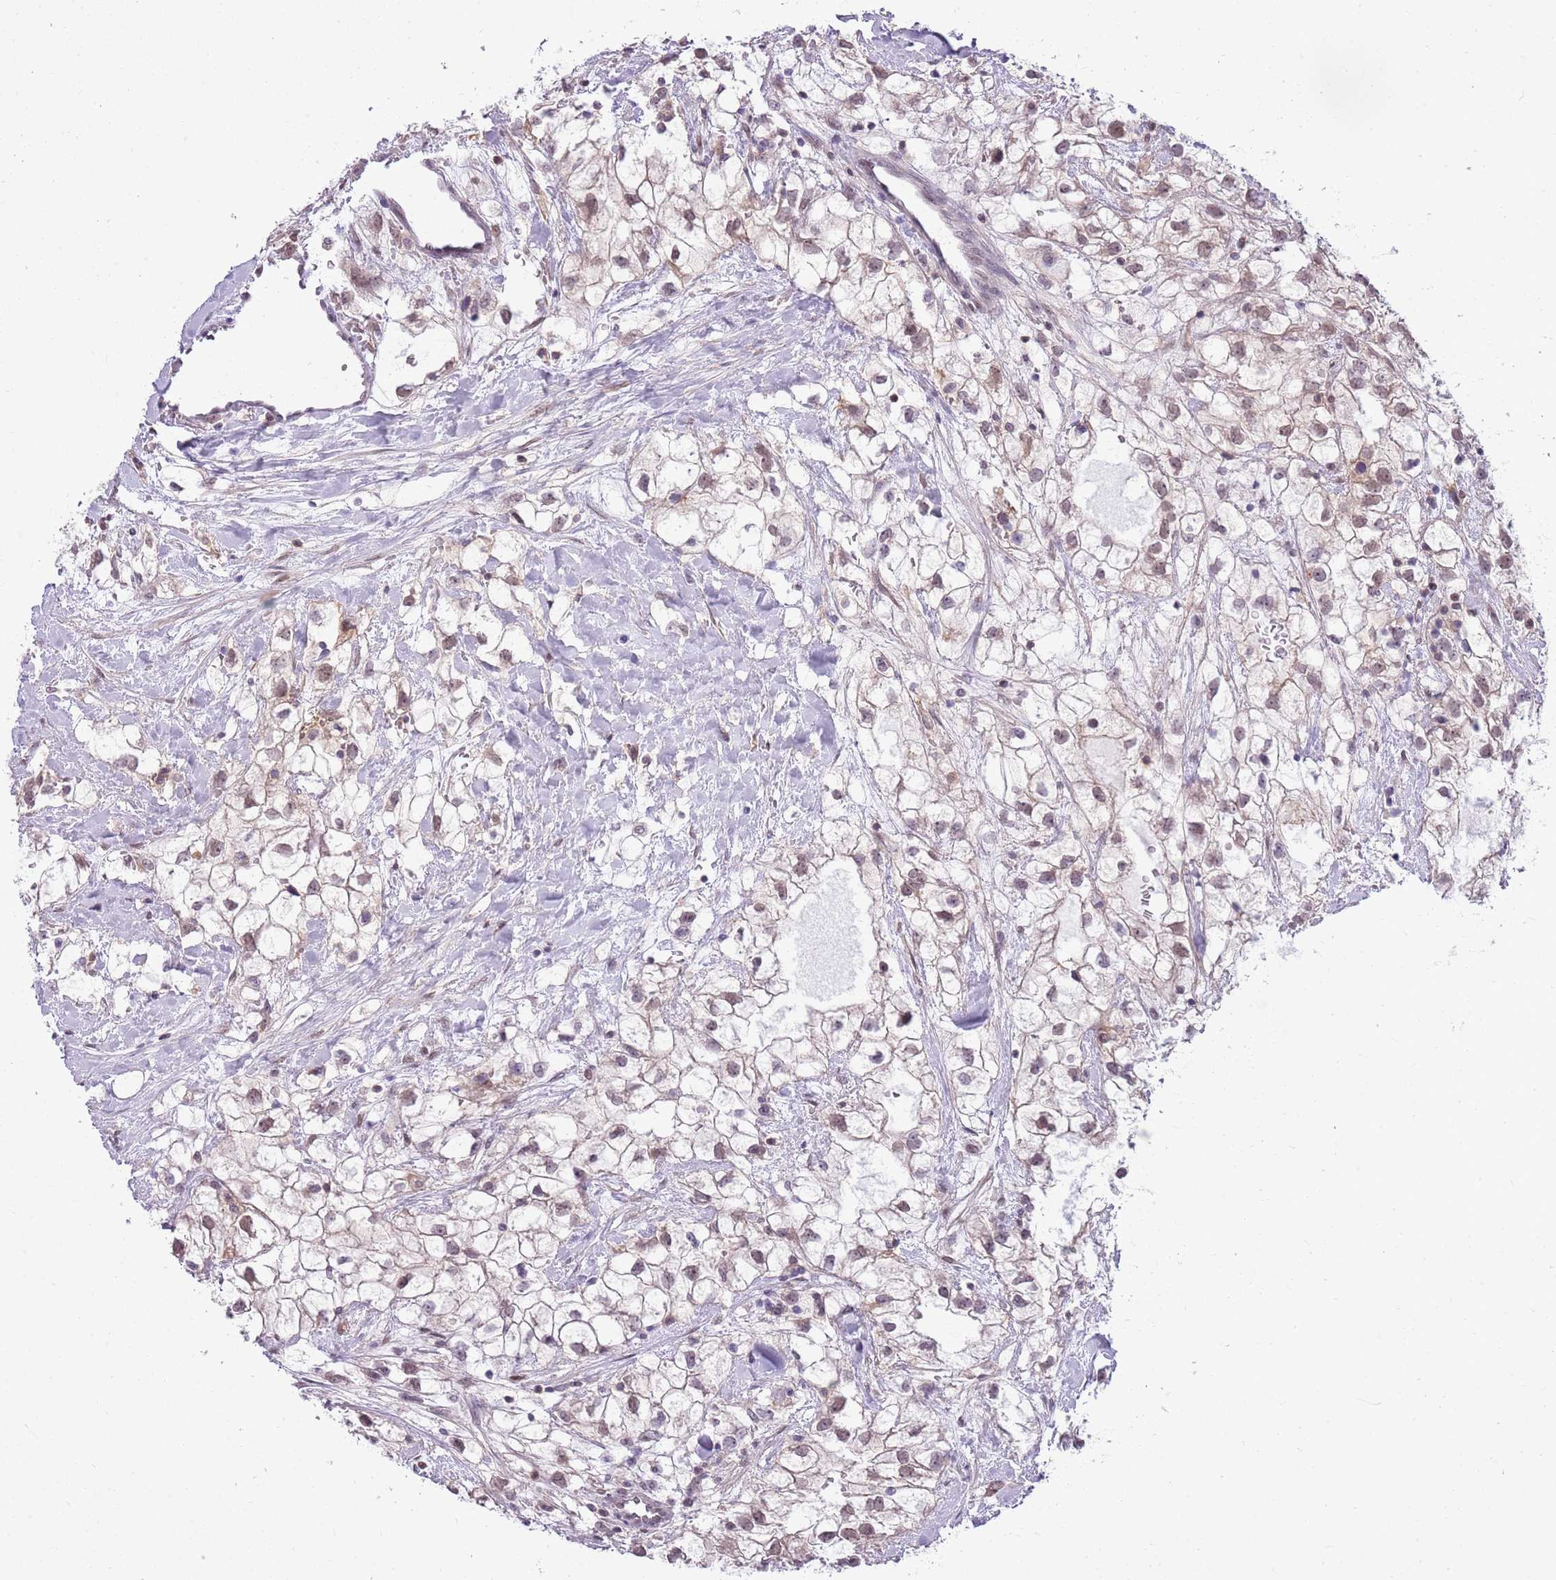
{"staining": {"intensity": "weak", "quantity": "25%-75%", "location": "nuclear"}, "tissue": "renal cancer", "cell_type": "Tumor cells", "image_type": "cancer", "snomed": [{"axis": "morphology", "description": "Adenocarcinoma, NOS"}, {"axis": "topography", "description": "Kidney"}], "caption": "A high-resolution histopathology image shows IHC staining of adenocarcinoma (renal), which demonstrates weak nuclear expression in approximately 25%-75% of tumor cells.", "gene": "DHX32", "patient": {"sex": "male", "age": 59}}